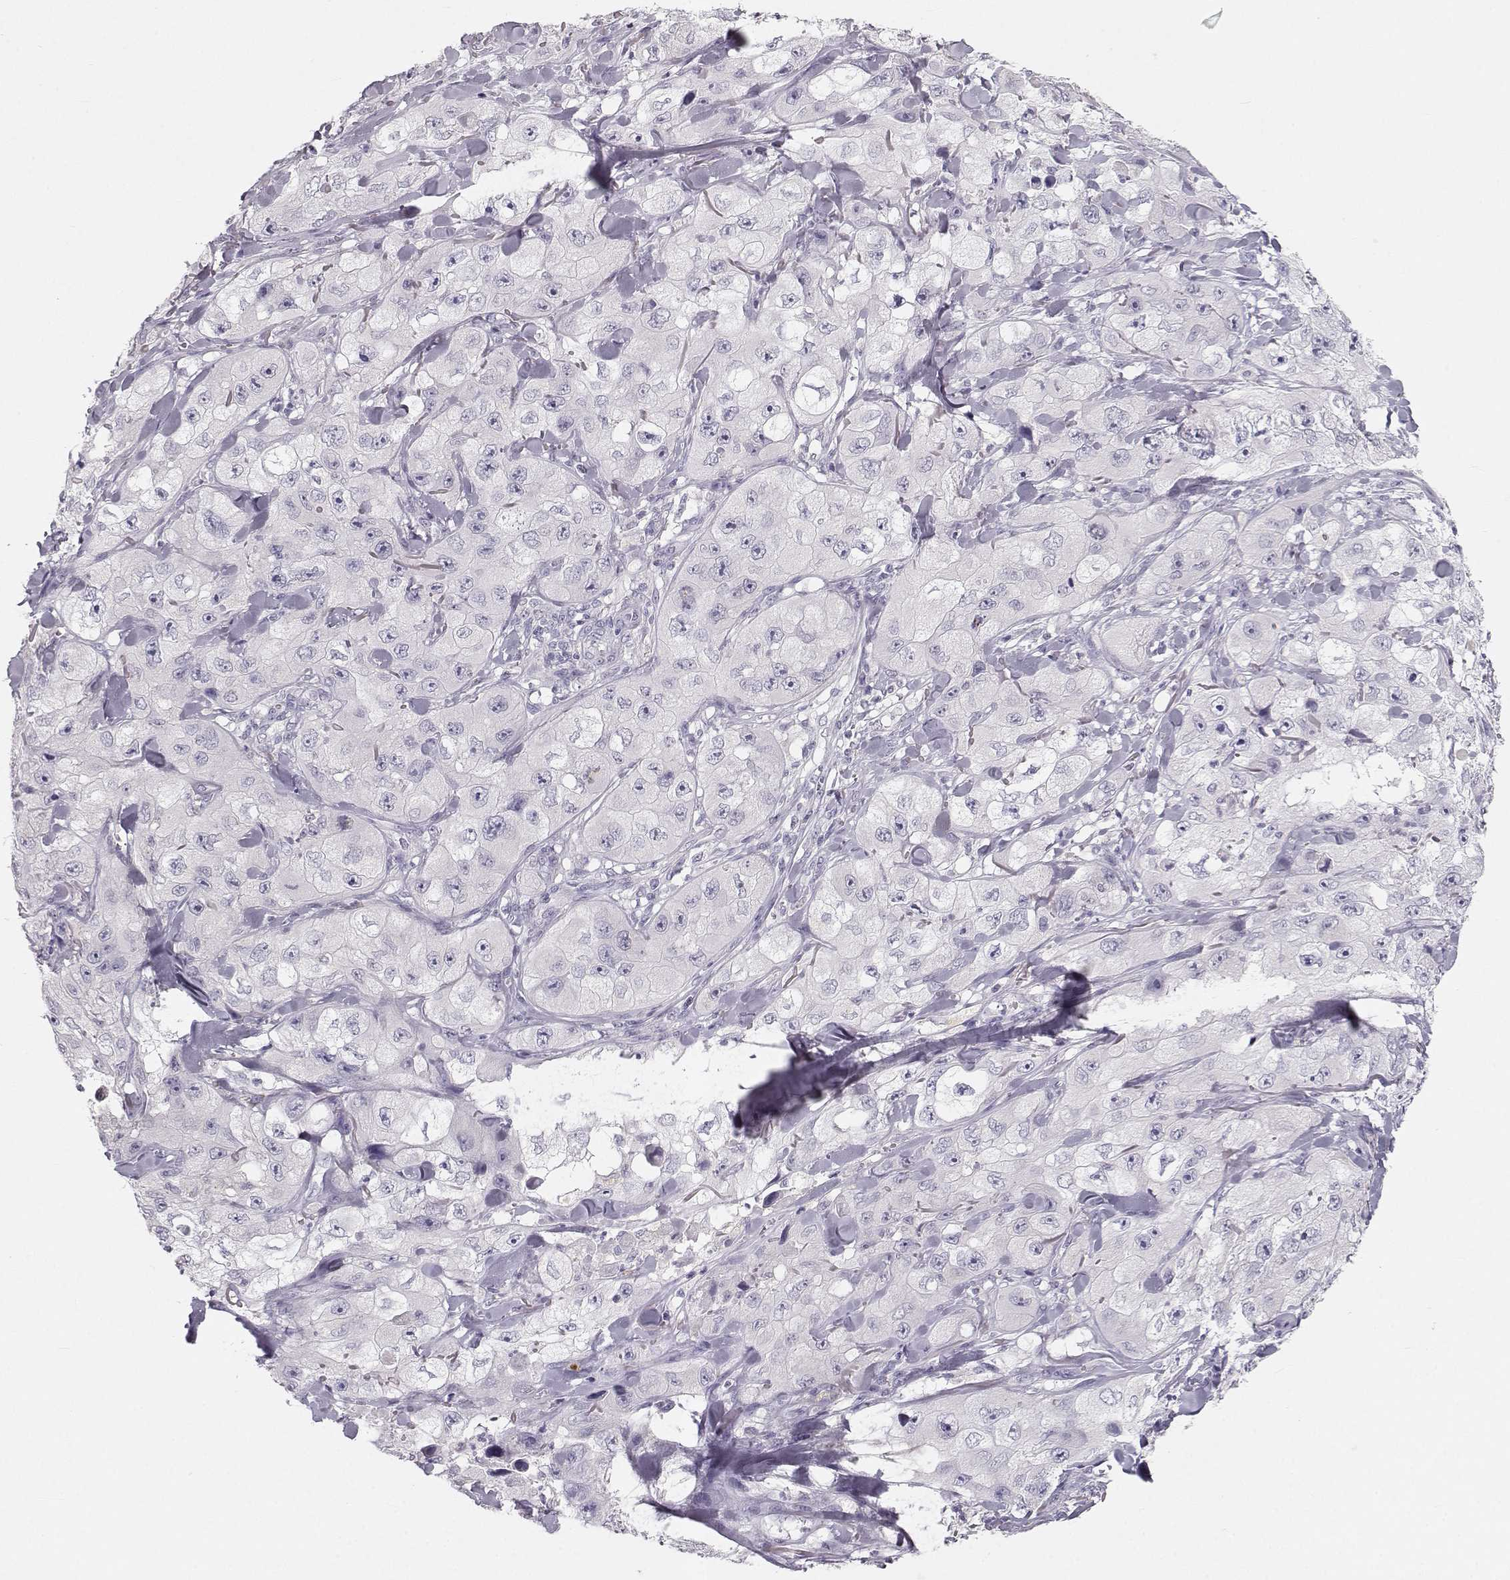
{"staining": {"intensity": "negative", "quantity": "none", "location": "none"}, "tissue": "skin cancer", "cell_type": "Tumor cells", "image_type": "cancer", "snomed": [{"axis": "morphology", "description": "Squamous cell carcinoma, NOS"}, {"axis": "topography", "description": "Skin"}, {"axis": "topography", "description": "Subcutis"}], "caption": "Immunohistochemical staining of squamous cell carcinoma (skin) demonstrates no significant staining in tumor cells. (DAB immunohistochemistry, high magnification).", "gene": "OIP5", "patient": {"sex": "male", "age": 73}}